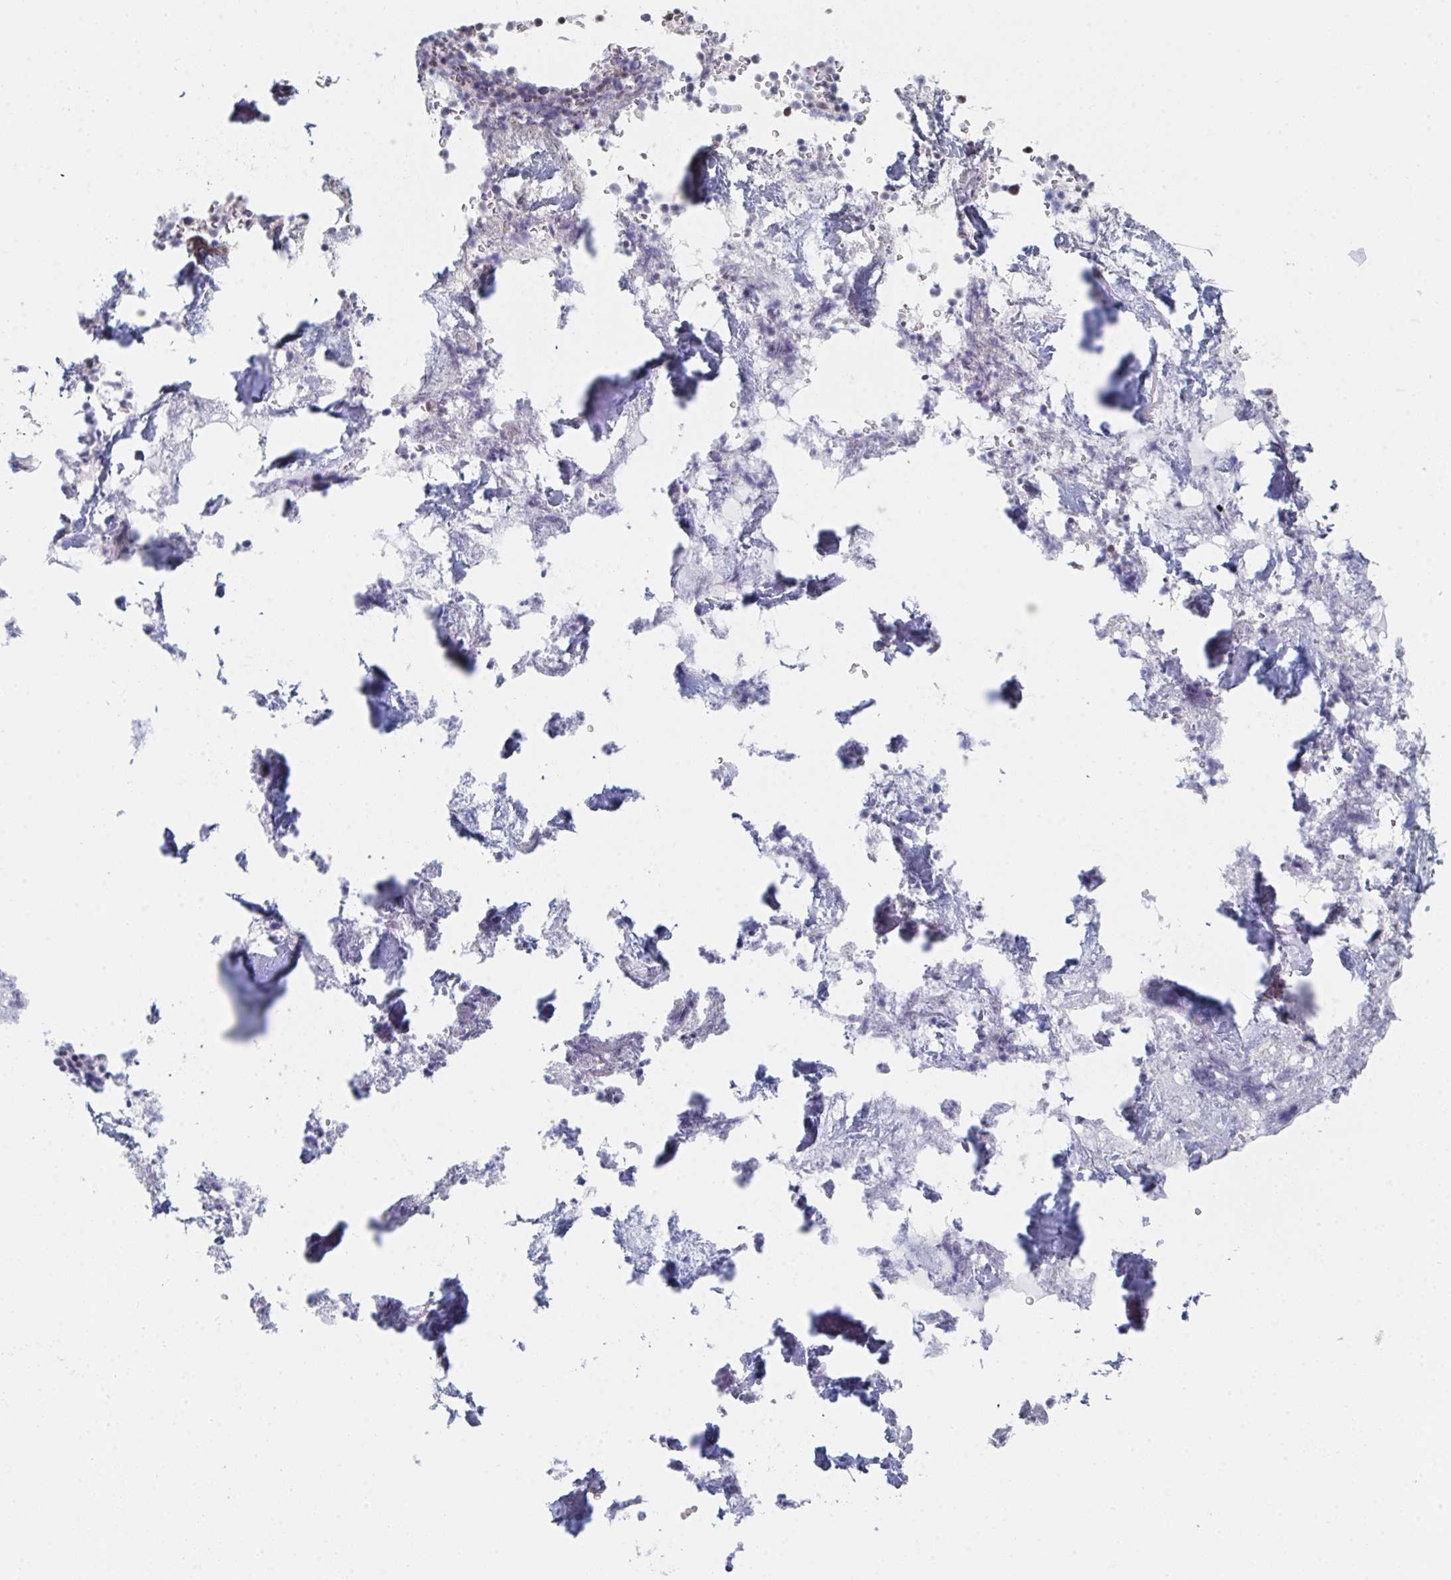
{"staining": {"intensity": "moderate", "quantity": "25%-75%", "location": "nuclear"}, "tissue": "bone marrow", "cell_type": "Hematopoietic cells", "image_type": "normal", "snomed": [{"axis": "morphology", "description": "Normal tissue, NOS"}, {"axis": "topography", "description": "Bone marrow"}], "caption": "Brown immunohistochemical staining in normal human bone marrow exhibits moderate nuclear expression in approximately 25%-75% of hematopoietic cells.", "gene": "MBNL1", "patient": {"sex": "female", "age": 42}}